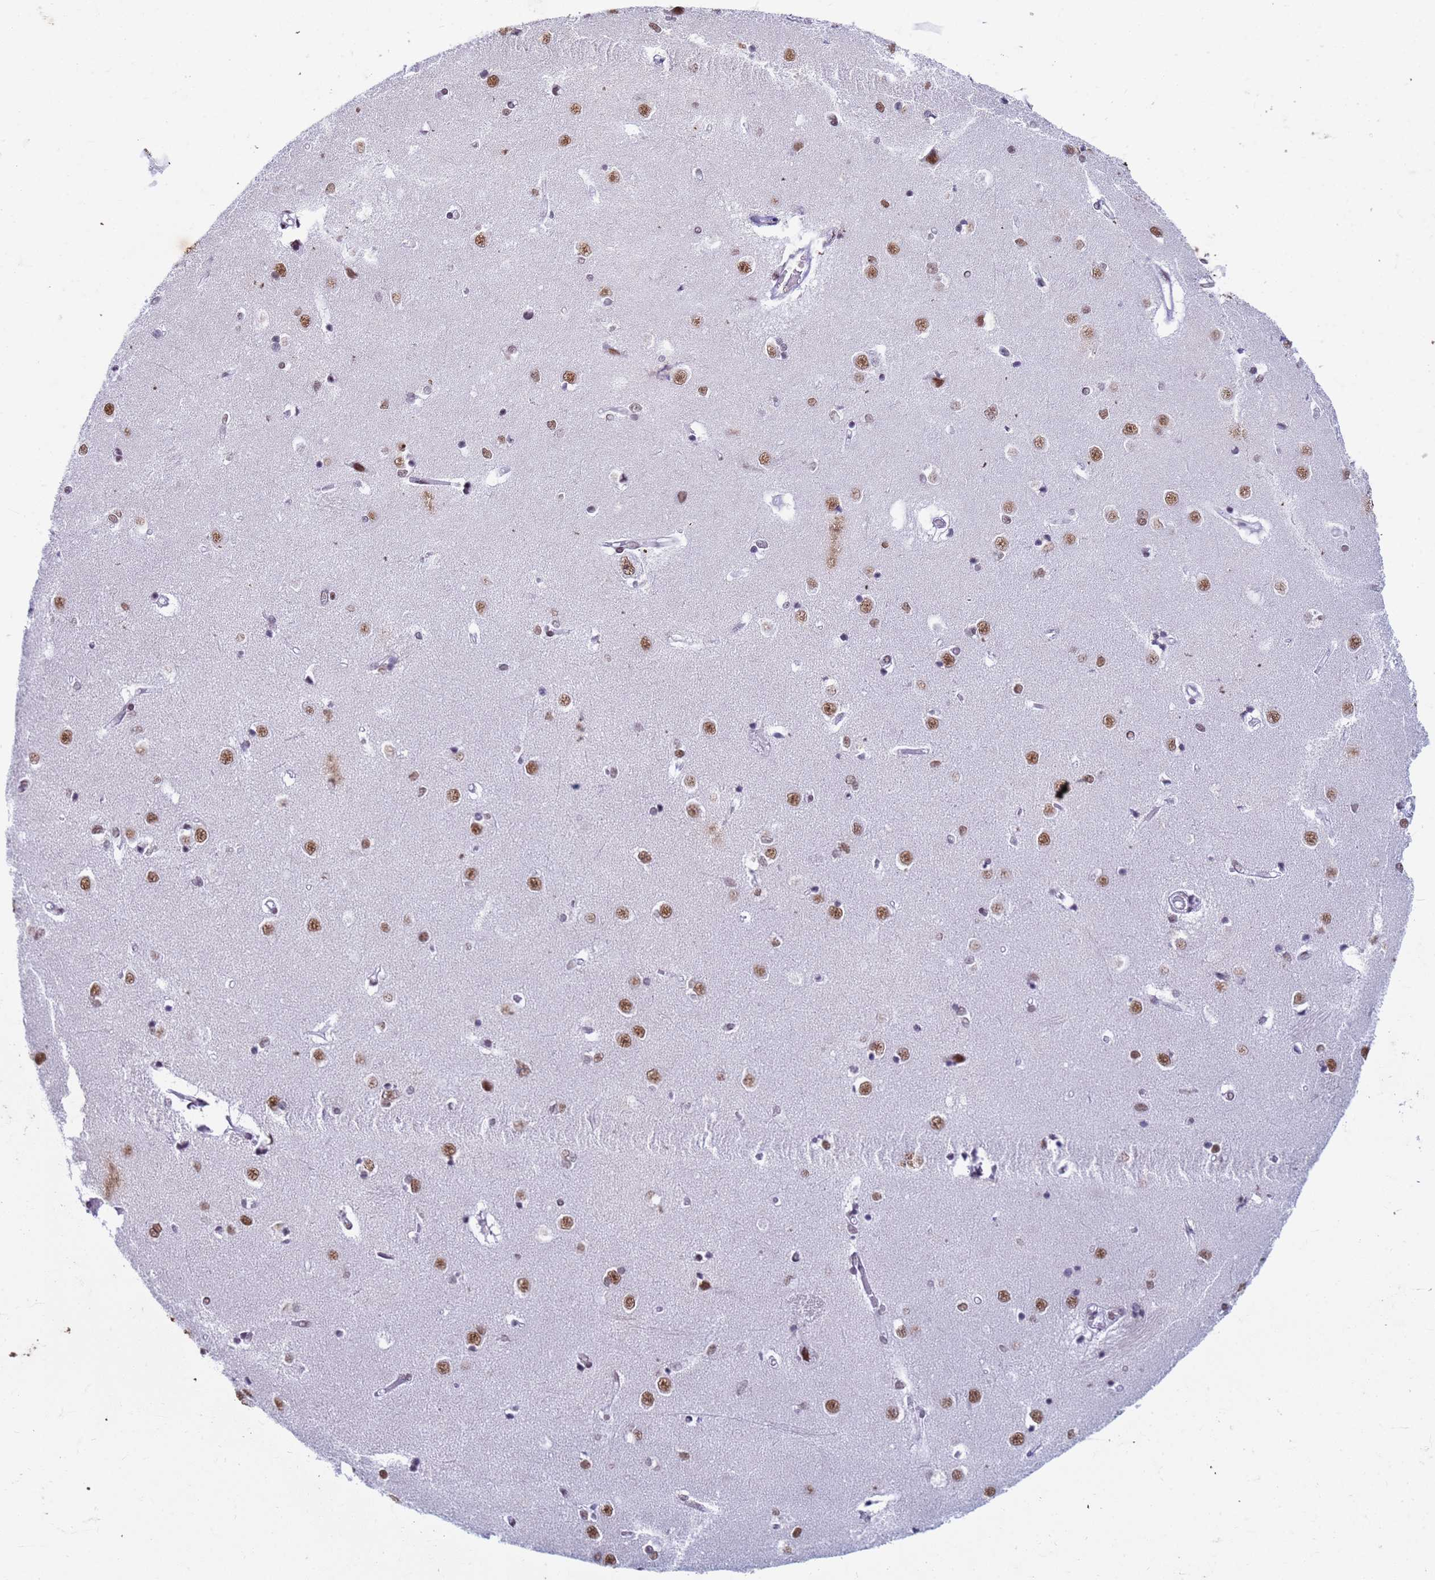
{"staining": {"intensity": "weak", "quantity": "<25%", "location": "cytoplasmic/membranous"}, "tissue": "caudate", "cell_type": "Glial cells", "image_type": "normal", "snomed": [{"axis": "morphology", "description": "Normal tissue, NOS"}, {"axis": "topography", "description": "Lateral ventricle wall"}], "caption": "DAB (3,3'-diaminobenzidine) immunohistochemical staining of benign human caudate exhibits no significant staining in glial cells.", "gene": "FAM170B", "patient": {"sex": "male", "age": 37}}